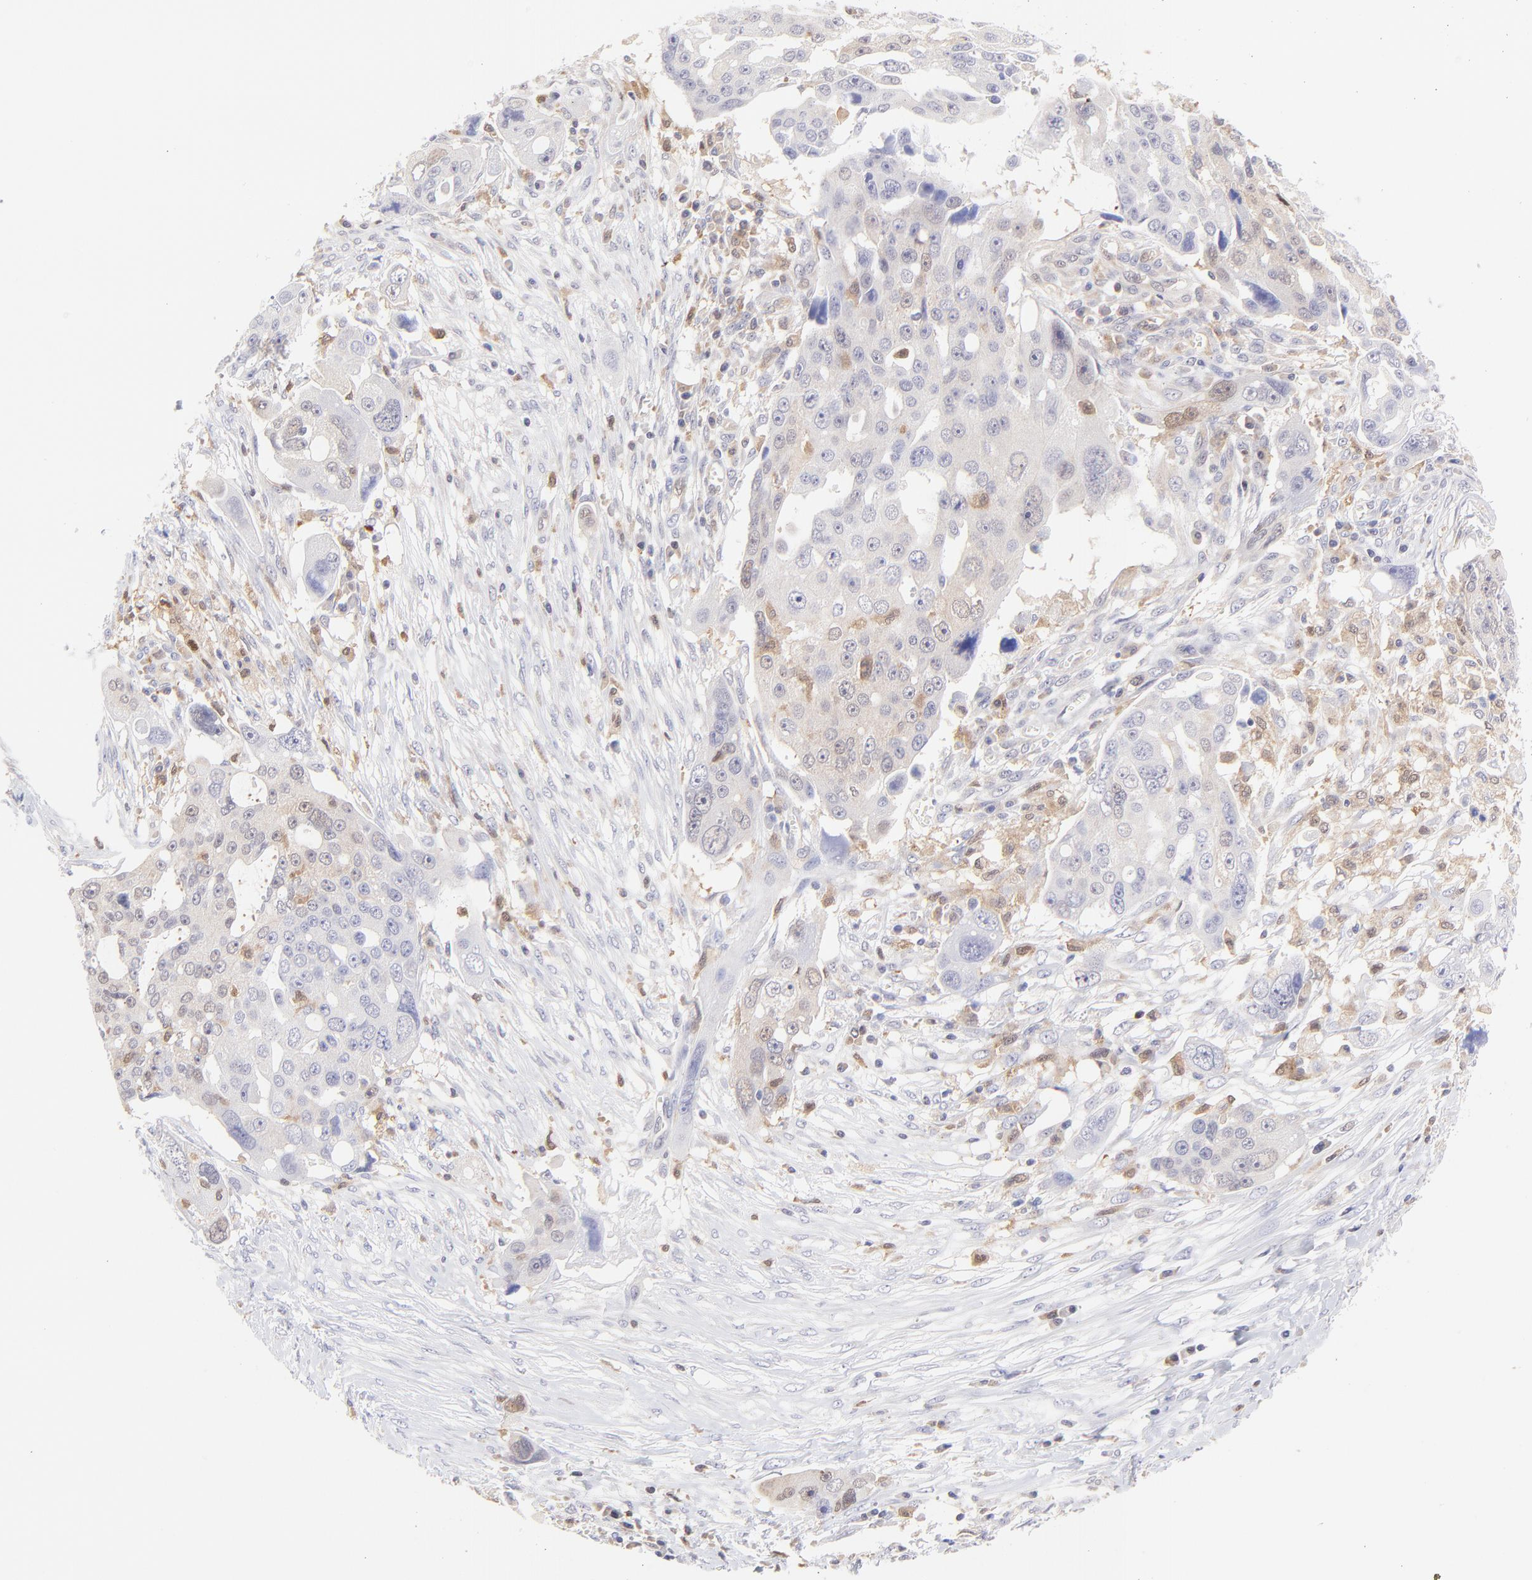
{"staining": {"intensity": "weak", "quantity": "<25%", "location": "cytoplasmic/membranous,nuclear"}, "tissue": "ovarian cancer", "cell_type": "Tumor cells", "image_type": "cancer", "snomed": [{"axis": "morphology", "description": "Carcinoma, endometroid"}, {"axis": "topography", "description": "Ovary"}], "caption": "Immunohistochemical staining of human ovarian cancer reveals no significant expression in tumor cells.", "gene": "HYAL1", "patient": {"sex": "female", "age": 75}}